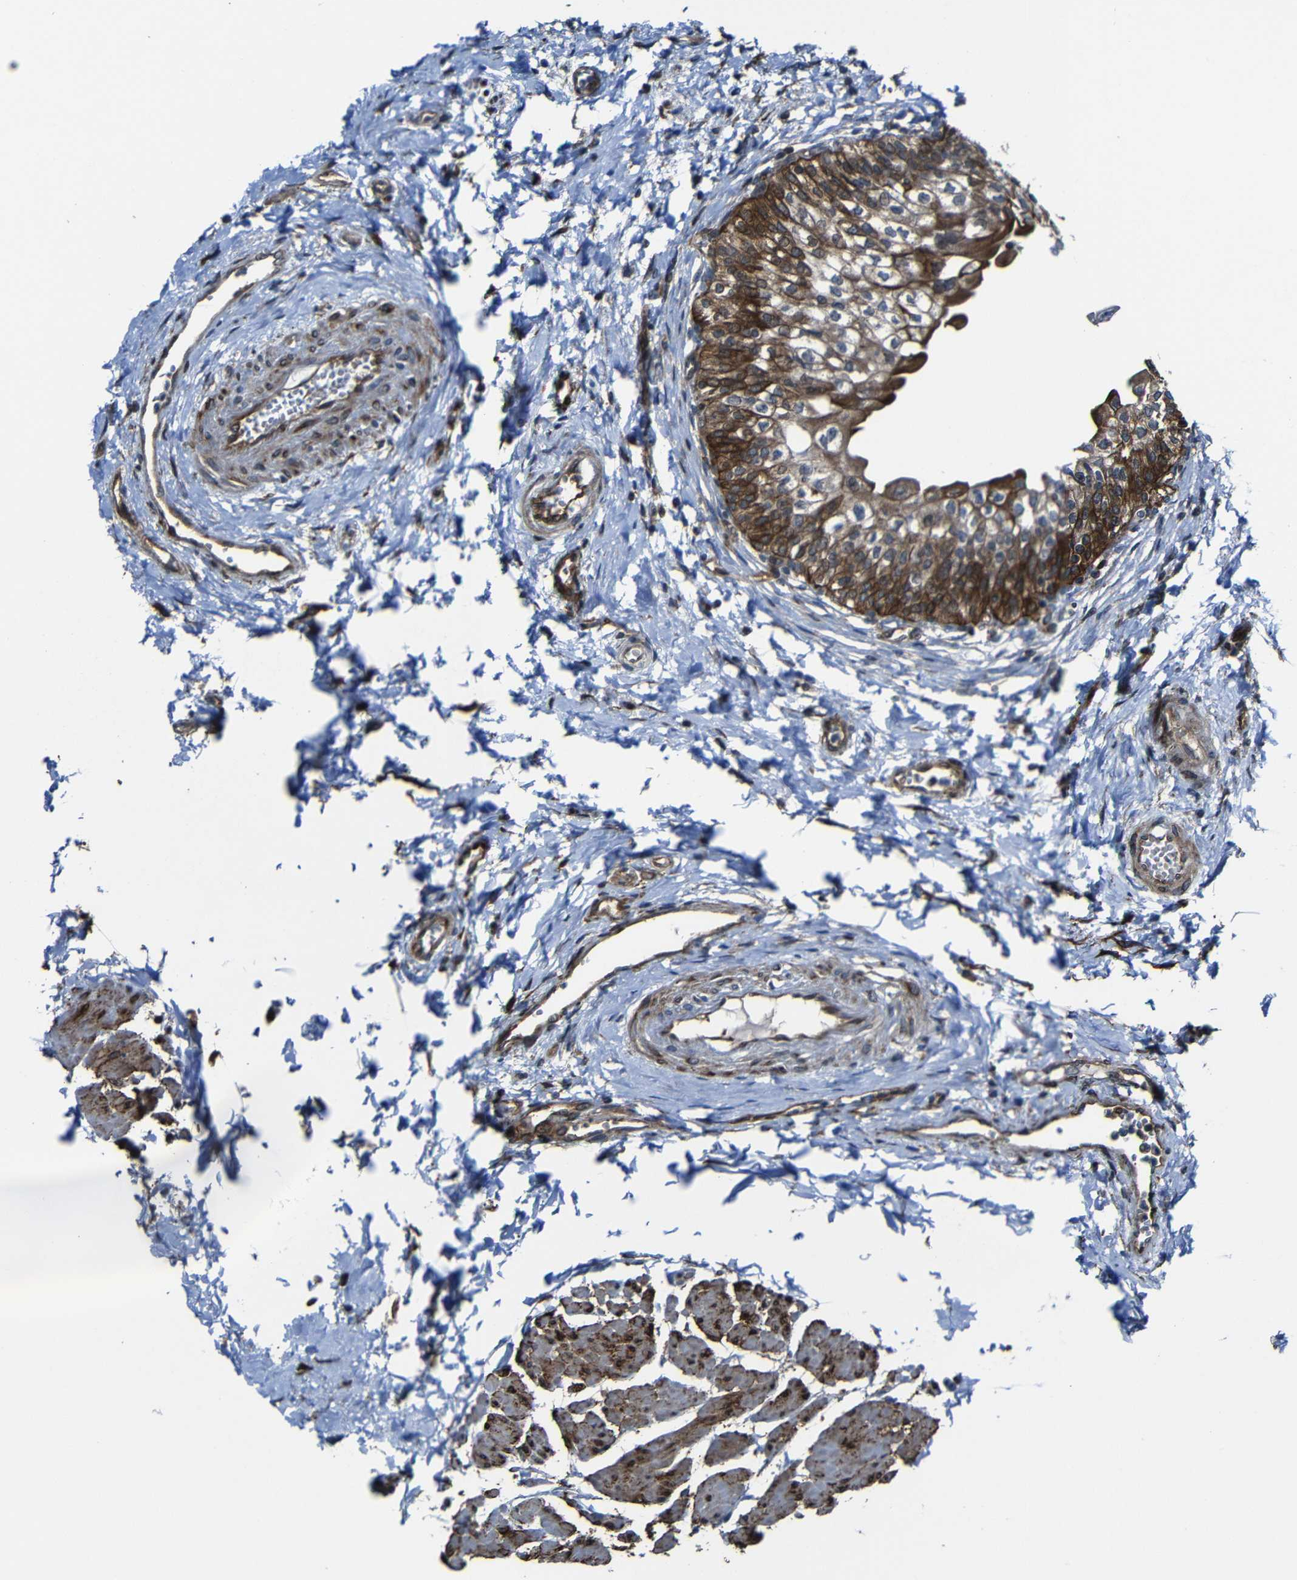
{"staining": {"intensity": "strong", "quantity": ">75%", "location": "cytoplasmic/membranous"}, "tissue": "urinary bladder", "cell_type": "Urothelial cells", "image_type": "normal", "snomed": [{"axis": "morphology", "description": "Normal tissue, NOS"}, {"axis": "topography", "description": "Urinary bladder"}], "caption": "DAB immunohistochemical staining of normal urinary bladder shows strong cytoplasmic/membranous protein staining in about >75% of urothelial cells.", "gene": "KIAA0513", "patient": {"sex": "male", "age": 55}}